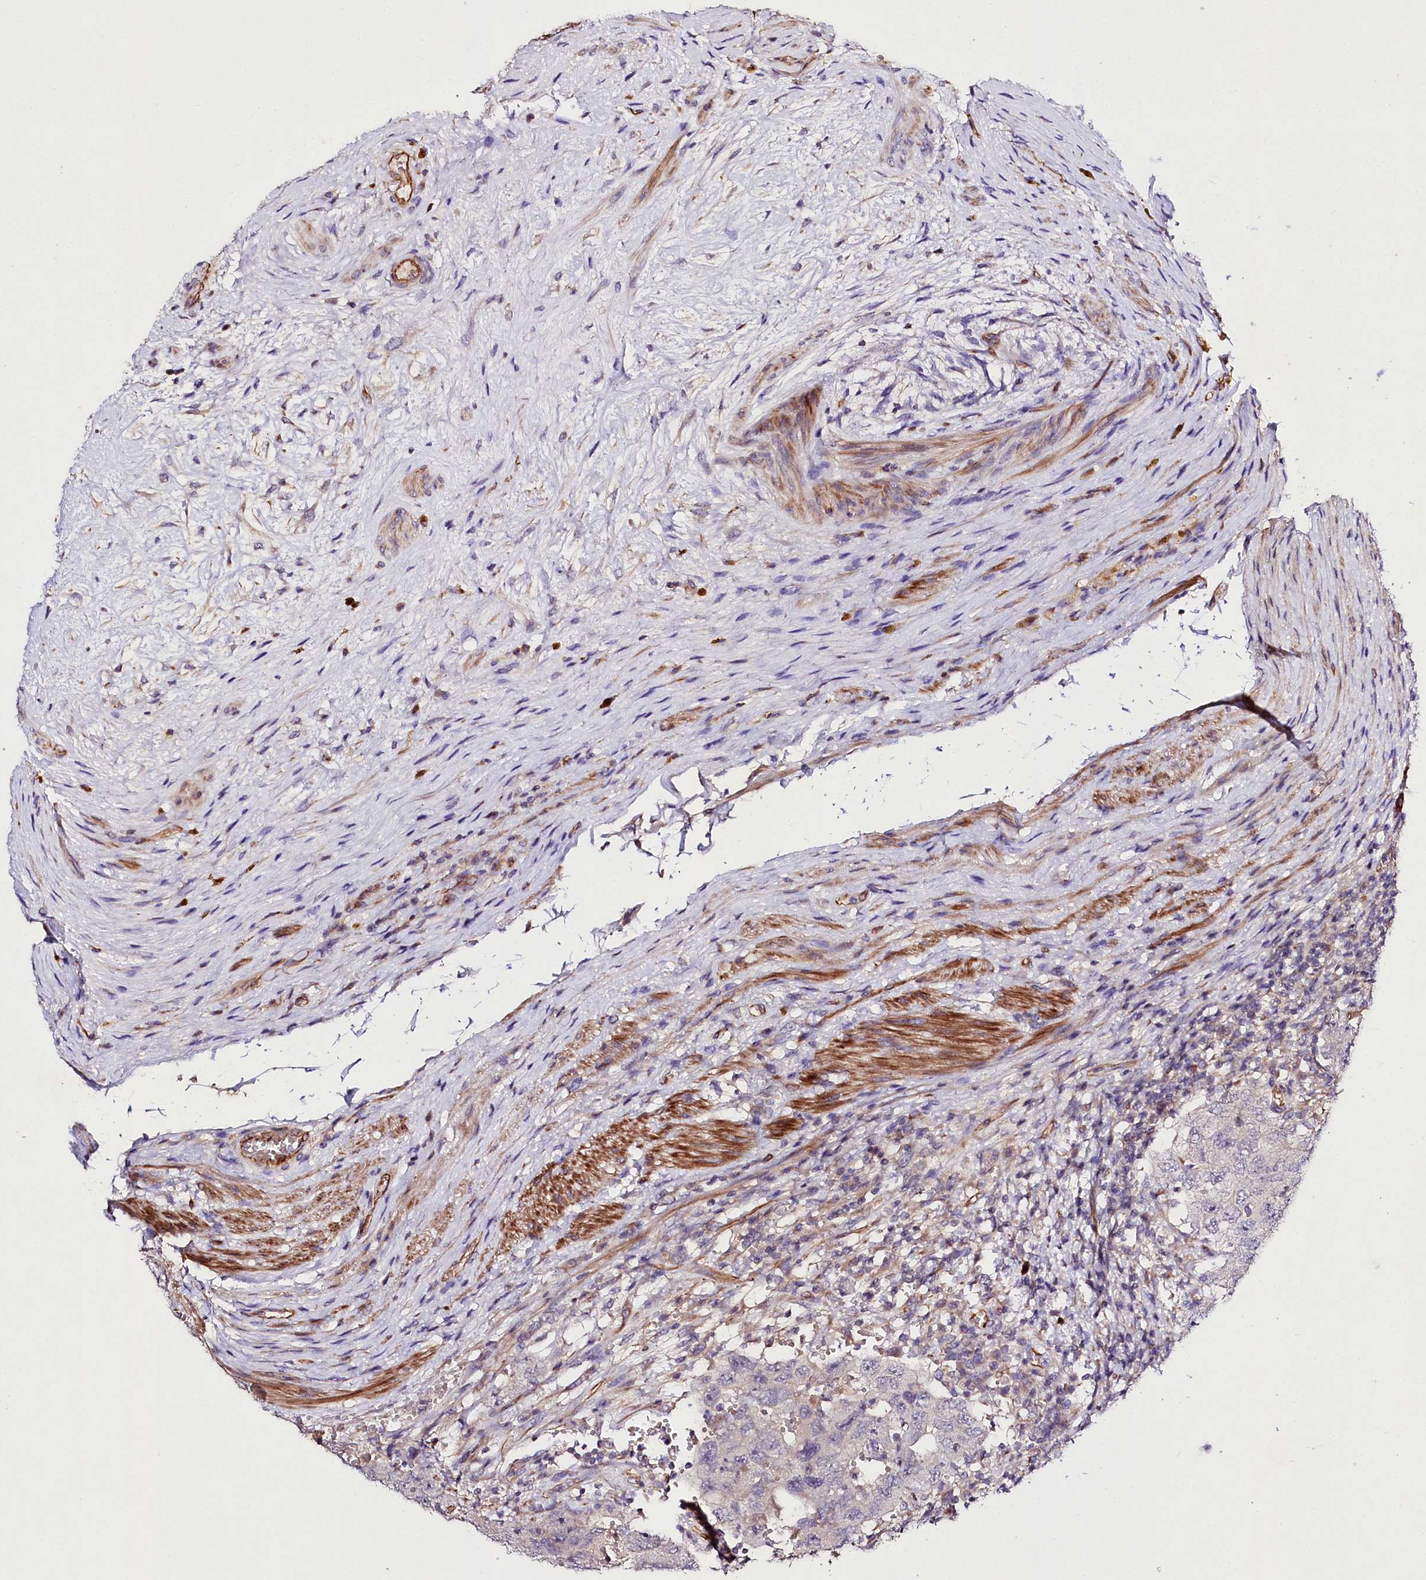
{"staining": {"intensity": "negative", "quantity": "none", "location": "none"}, "tissue": "testis cancer", "cell_type": "Tumor cells", "image_type": "cancer", "snomed": [{"axis": "morphology", "description": "Carcinoma, Embryonal, NOS"}, {"axis": "topography", "description": "Testis"}], "caption": "Immunohistochemistry (IHC) image of human embryonal carcinoma (testis) stained for a protein (brown), which displays no expression in tumor cells.", "gene": "SLC7A1", "patient": {"sex": "male", "age": 26}}